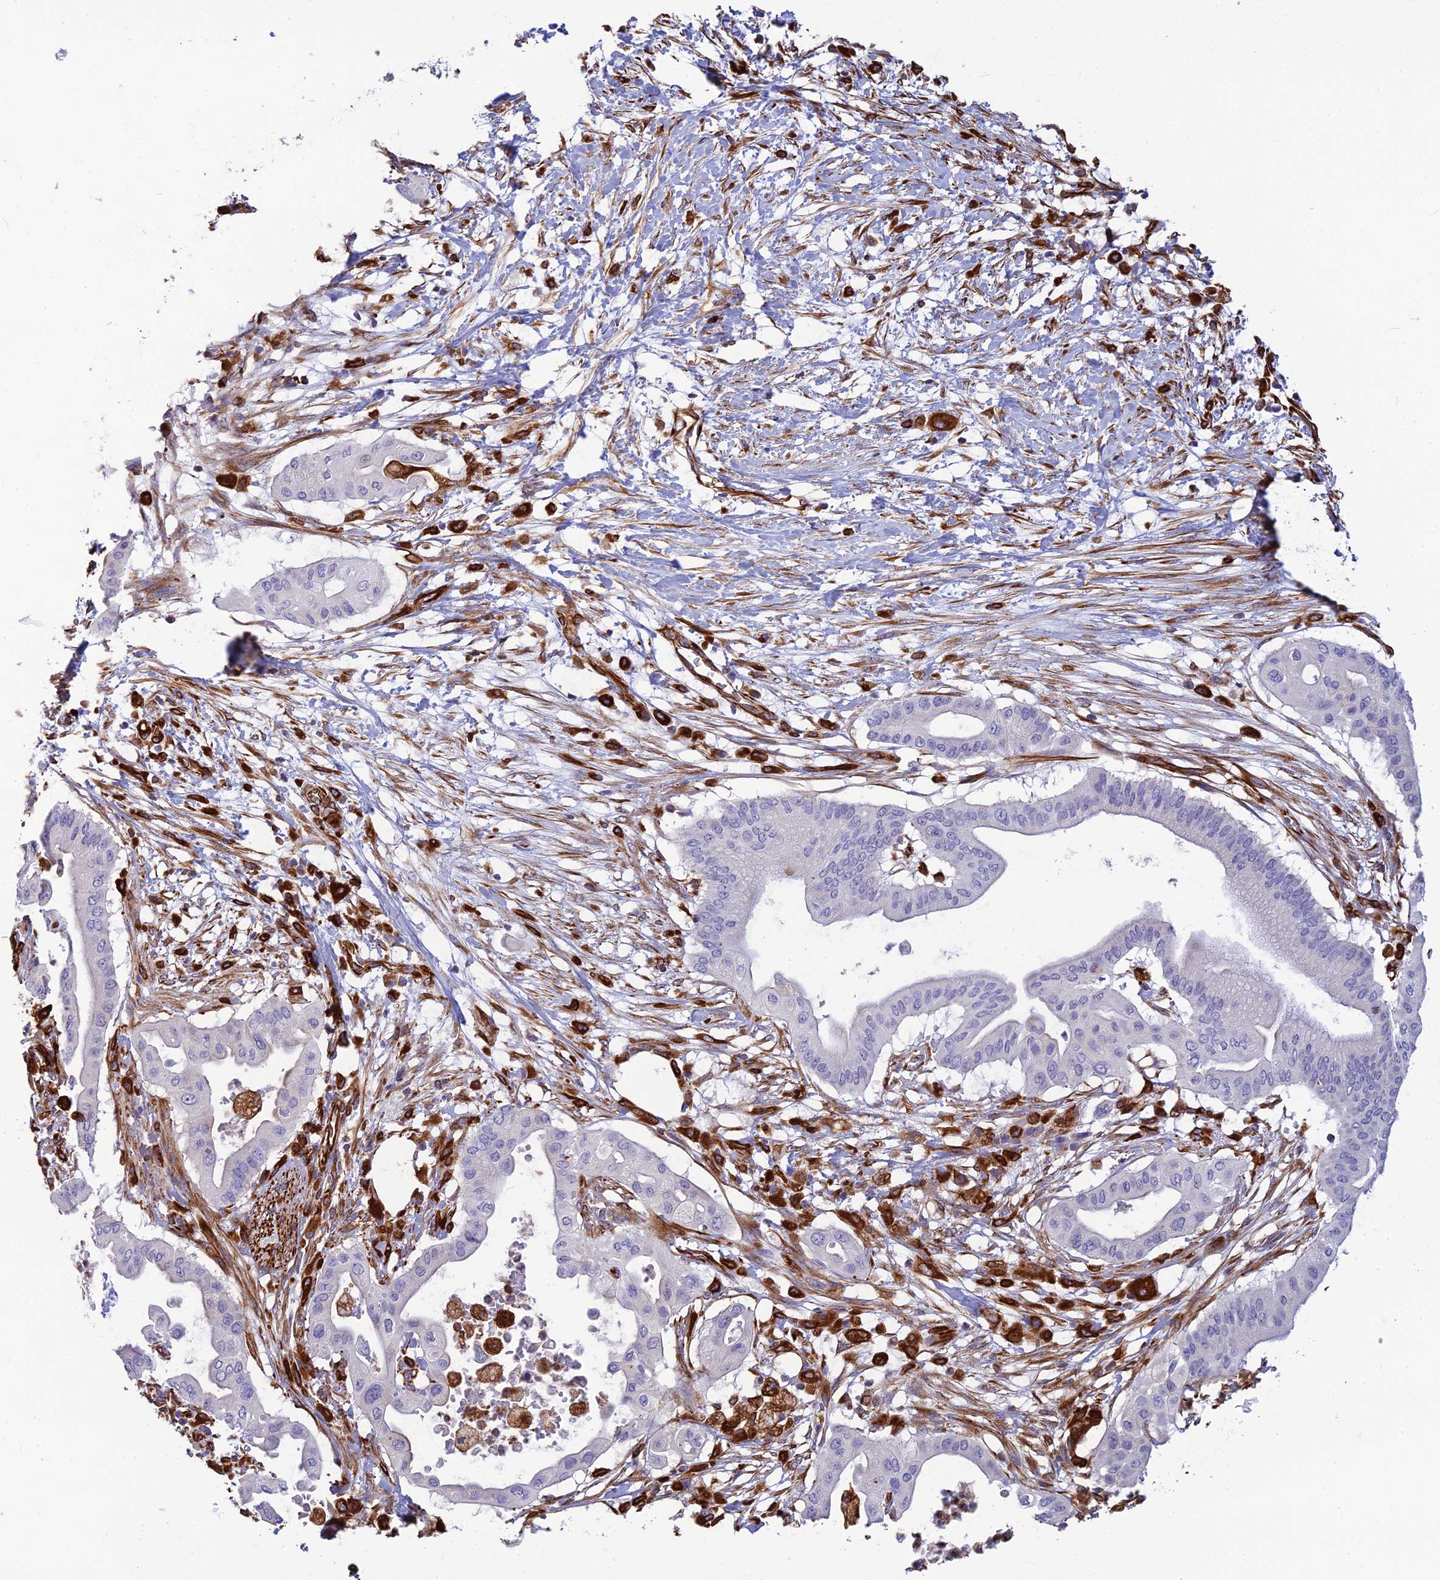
{"staining": {"intensity": "negative", "quantity": "none", "location": "none"}, "tissue": "pancreatic cancer", "cell_type": "Tumor cells", "image_type": "cancer", "snomed": [{"axis": "morphology", "description": "Adenocarcinoma, NOS"}, {"axis": "topography", "description": "Pancreas"}], "caption": "The image reveals no staining of tumor cells in adenocarcinoma (pancreatic). (Immunohistochemistry (ihc), brightfield microscopy, high magnification).", "gene": "FBXL20", "patient": {"sex": "male", "age": 68}}